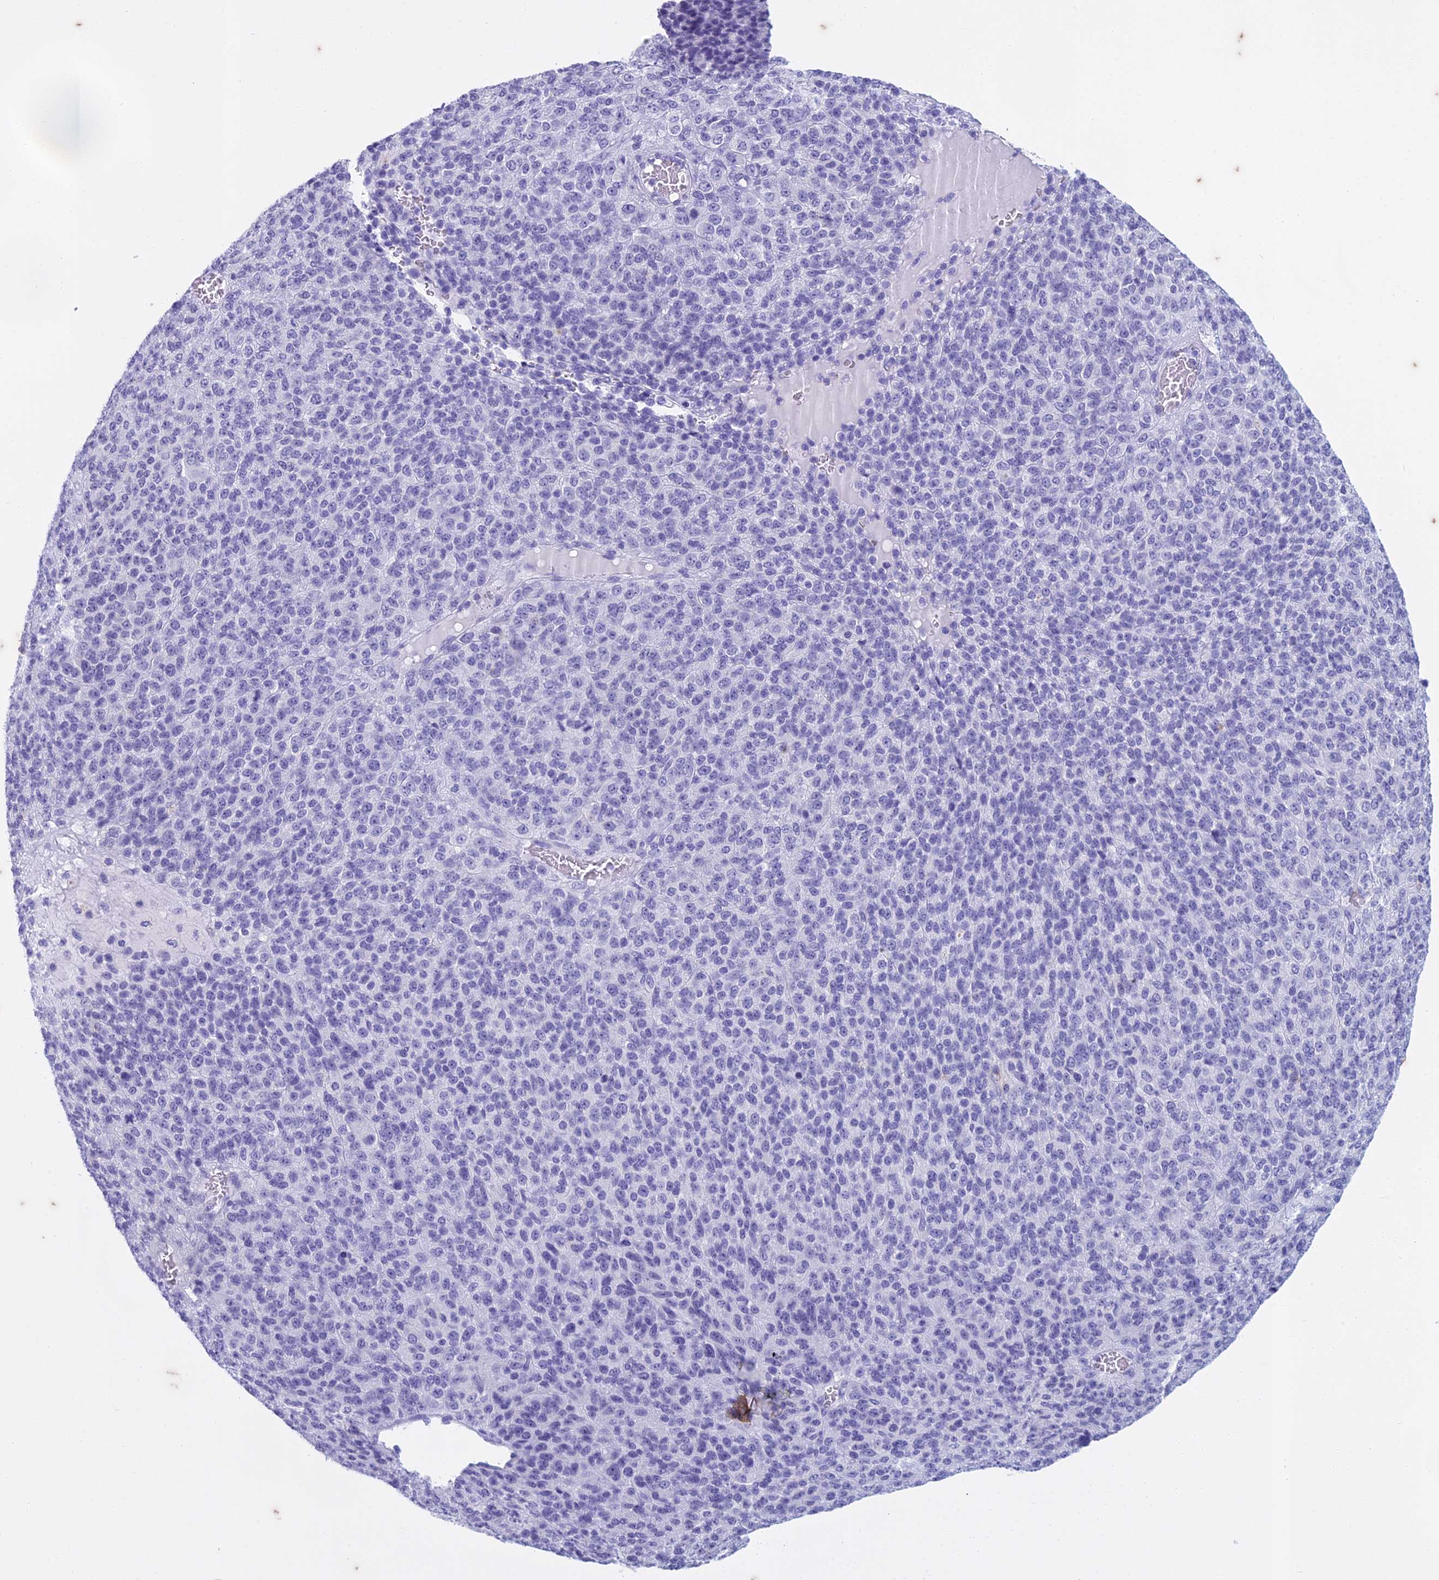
{"staining": {"intensity": "negative", "quantity": "none", "location": "none"}, "tissue": "melanoma", "cell_type": "Tumor cells", "image_type": "cancer", "snomed": [{"axis": "morphology", "description": "Malignant melanoma, Metastatic site"}, {"axis": "topography", "description": "Brain"}], "caption": "A photomicrograph of malignant melanoma (metastatic site) stained for a protein displays no brown staining in tumor cells. The staining is performed using DAB brown chromogen with nuclei counter-stained in using hematoxylin.", "gene": "HMGB4", "patient": {"sex": "female", "age": 56}}